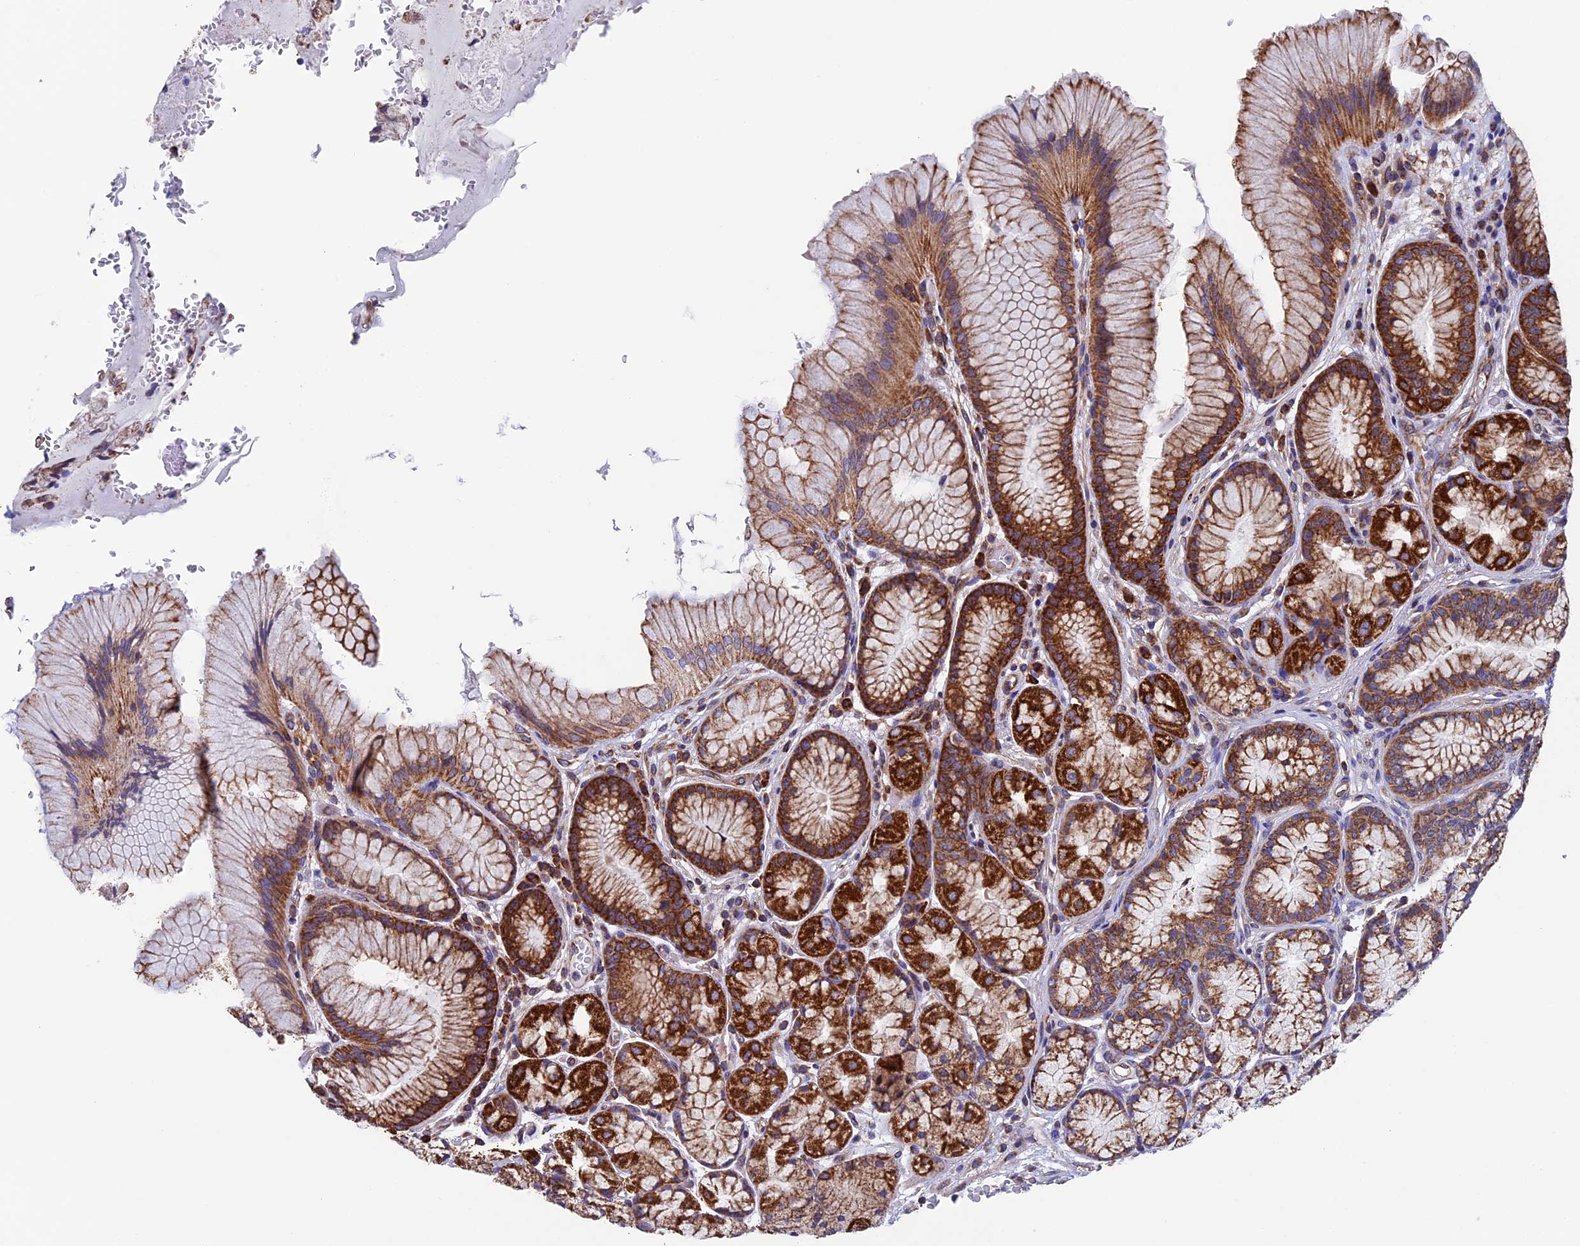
{"staining": {"intensity": "strong", "quantity": ">75%", "location": "cytoplasmic/membranous"}, "tissue": "stomach", "cell_type": "Glandular cells", "image_type": "normal", "snomed": [{"axis": "morphology", "description": "Normal tissue, NOS"}, {"axis": "topography", "description": "Stomach"}], "caption": "Protein positivity by IHC demonstrates strong cytoplasmic/membranous staining in approximately >75% of glandular cells in normal stomach. (DAB IHC, brown staining for protein, blue staining for nuclei).", "gene": "SLC9A5", "patient": {"sex": "male", "age": 63}}